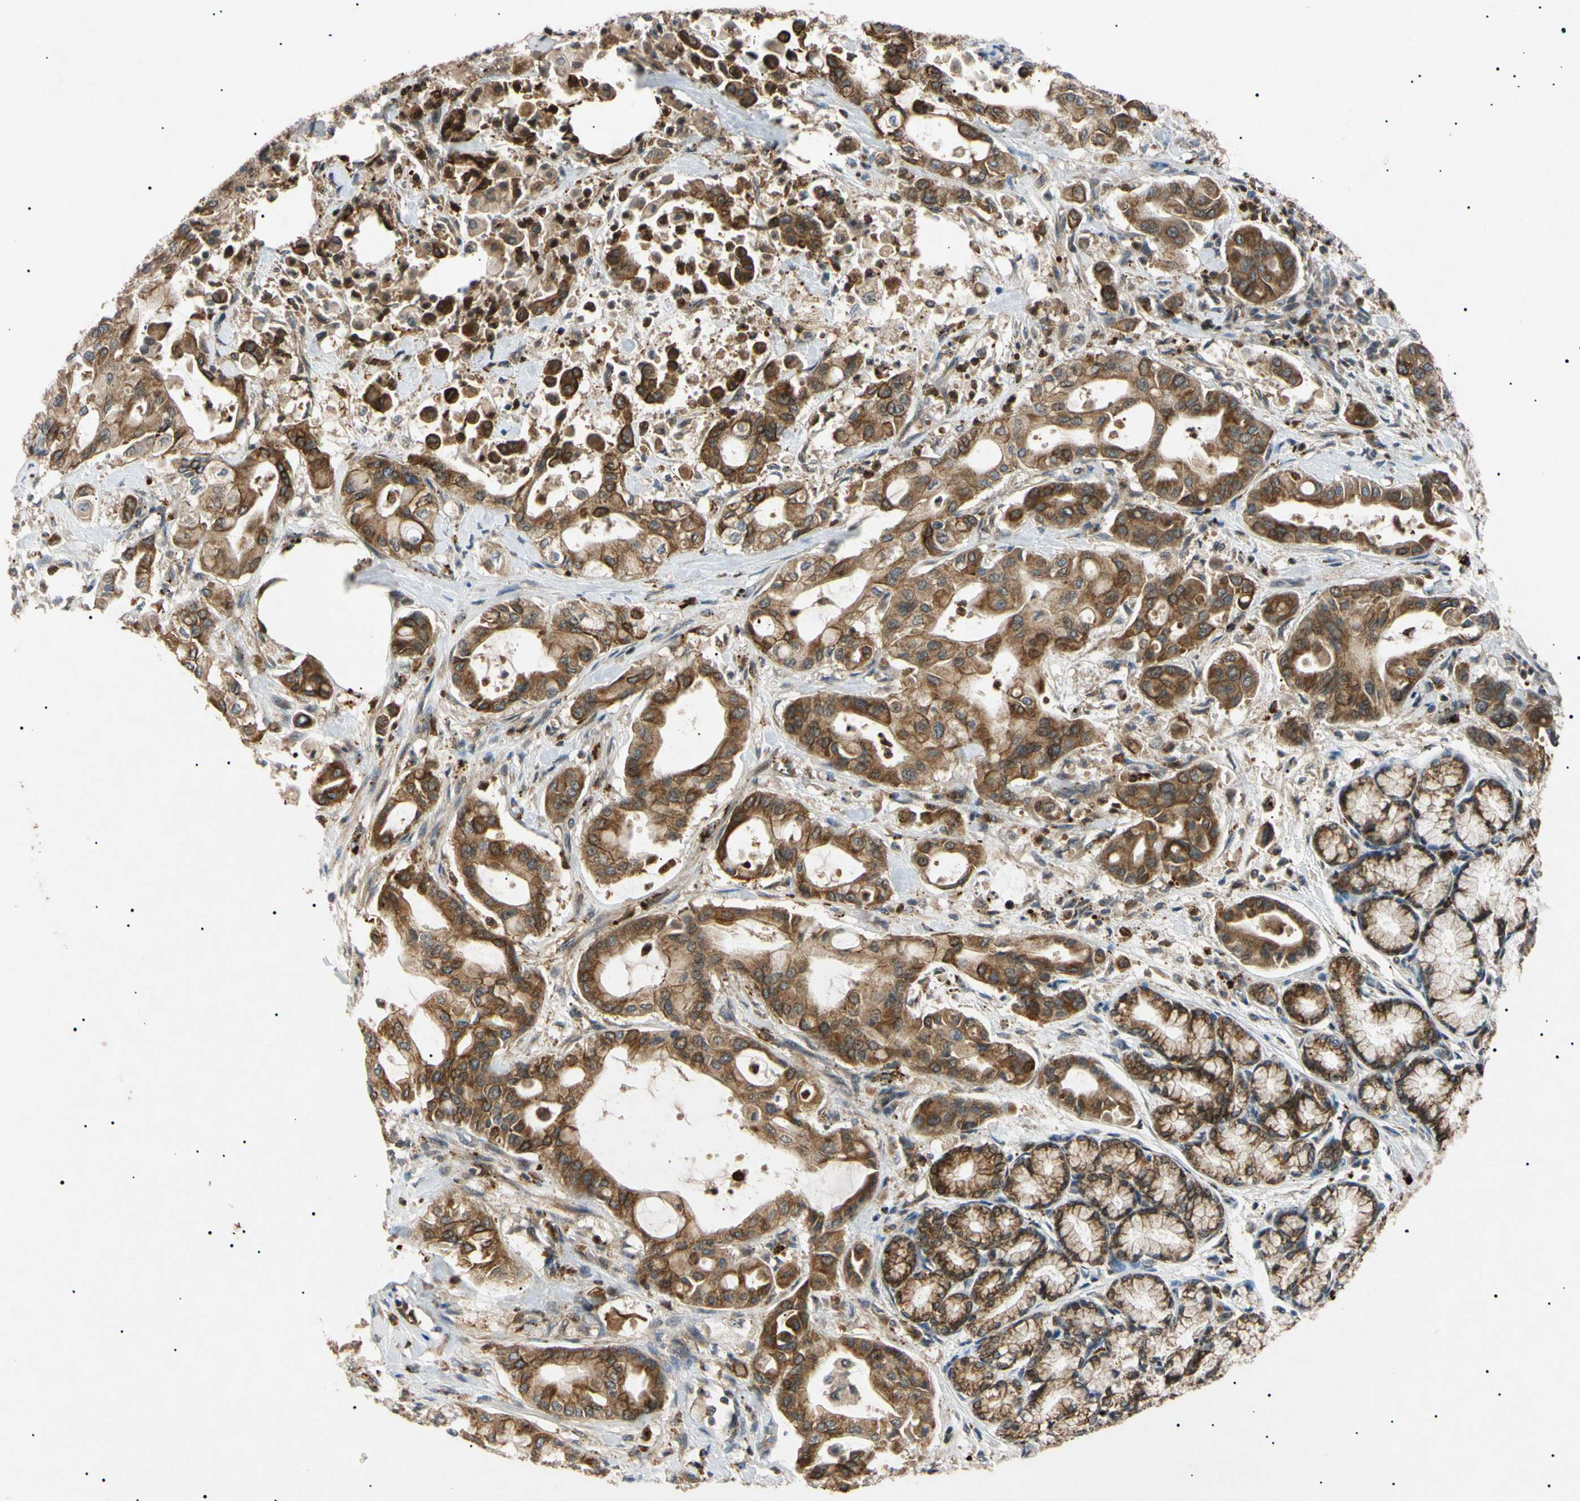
{"staining": {"intensity": "moderate", "quantity": ">75%", "location": "cytoplasmic/membranous"}, "tissue": "pancreatic cancer", "cell_type": "Tumor cells", "image_type": "cancer", "snomed": [{"axis": "morphology", "description": "Adenocarcinoma, NOS"}, {"axis": "morphology", "description": "Adenocarcinoma, metastatic, NOS"}, {"axis": "topography", "description": "Lymph node"}, {"axis": "topography", "description": "Pancreas"}, {"axis": "topography", "description": "Duodenum"}], "caption": "Tumor cells reveal moderate cytoplasmic/membranous expression in about >75% of cells in pancreatic cancer. The staining was performed using DAB (3,3'-diaminobenzidine) to visualize the protein expression in brown, while the nuclei were stained in blue with hematoxylin (Magnification: 20x).", "gene": "TUBB4A", "patient": {"sex": "female", "age": 64}}